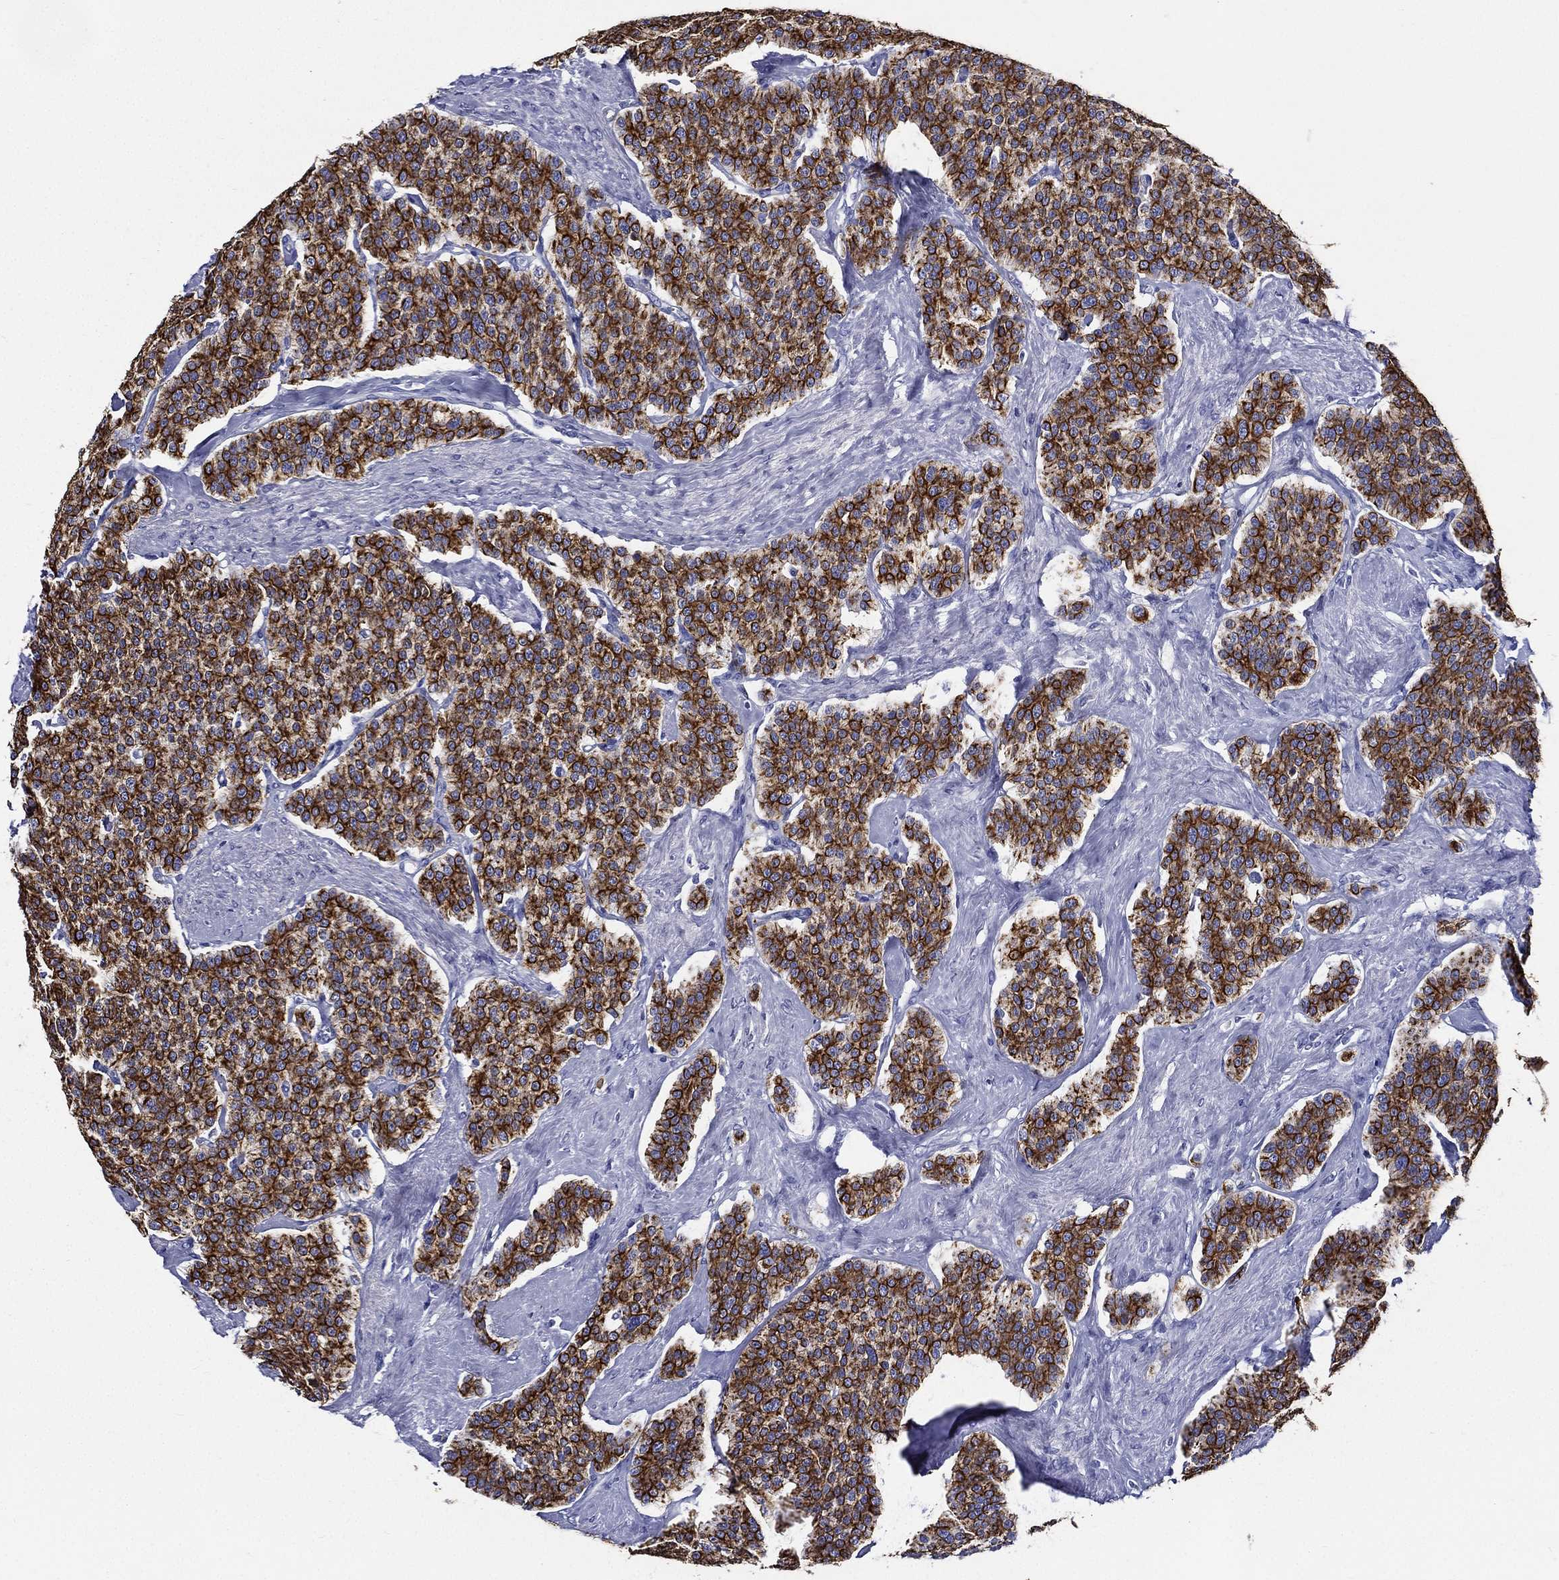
{"staining": {"intensity": "strong", "quantity": ">75%", "location": "cytoplasmic/membranous"}, "tissue": "carcinoid", "cell_type": "Tumor cells", "image_type": "cancer", "snomed": [{"axis": "morphology", "description": "Carcinoid, malignant, NOS"}, {"axis": "topography", "description": "Small intestine"}], "caption": "A high amount of strong cytoplasmic/membranous positivity is seen in approximately >75% of tumor cells in malignant carcinoid tissue. The staining was performed using DAB, with brown indicating positive protein expression. Nuclei are stained blue with hematoxylin.", "gene": "NEDD9", "patient": {"sex": "female", "age": 58}}